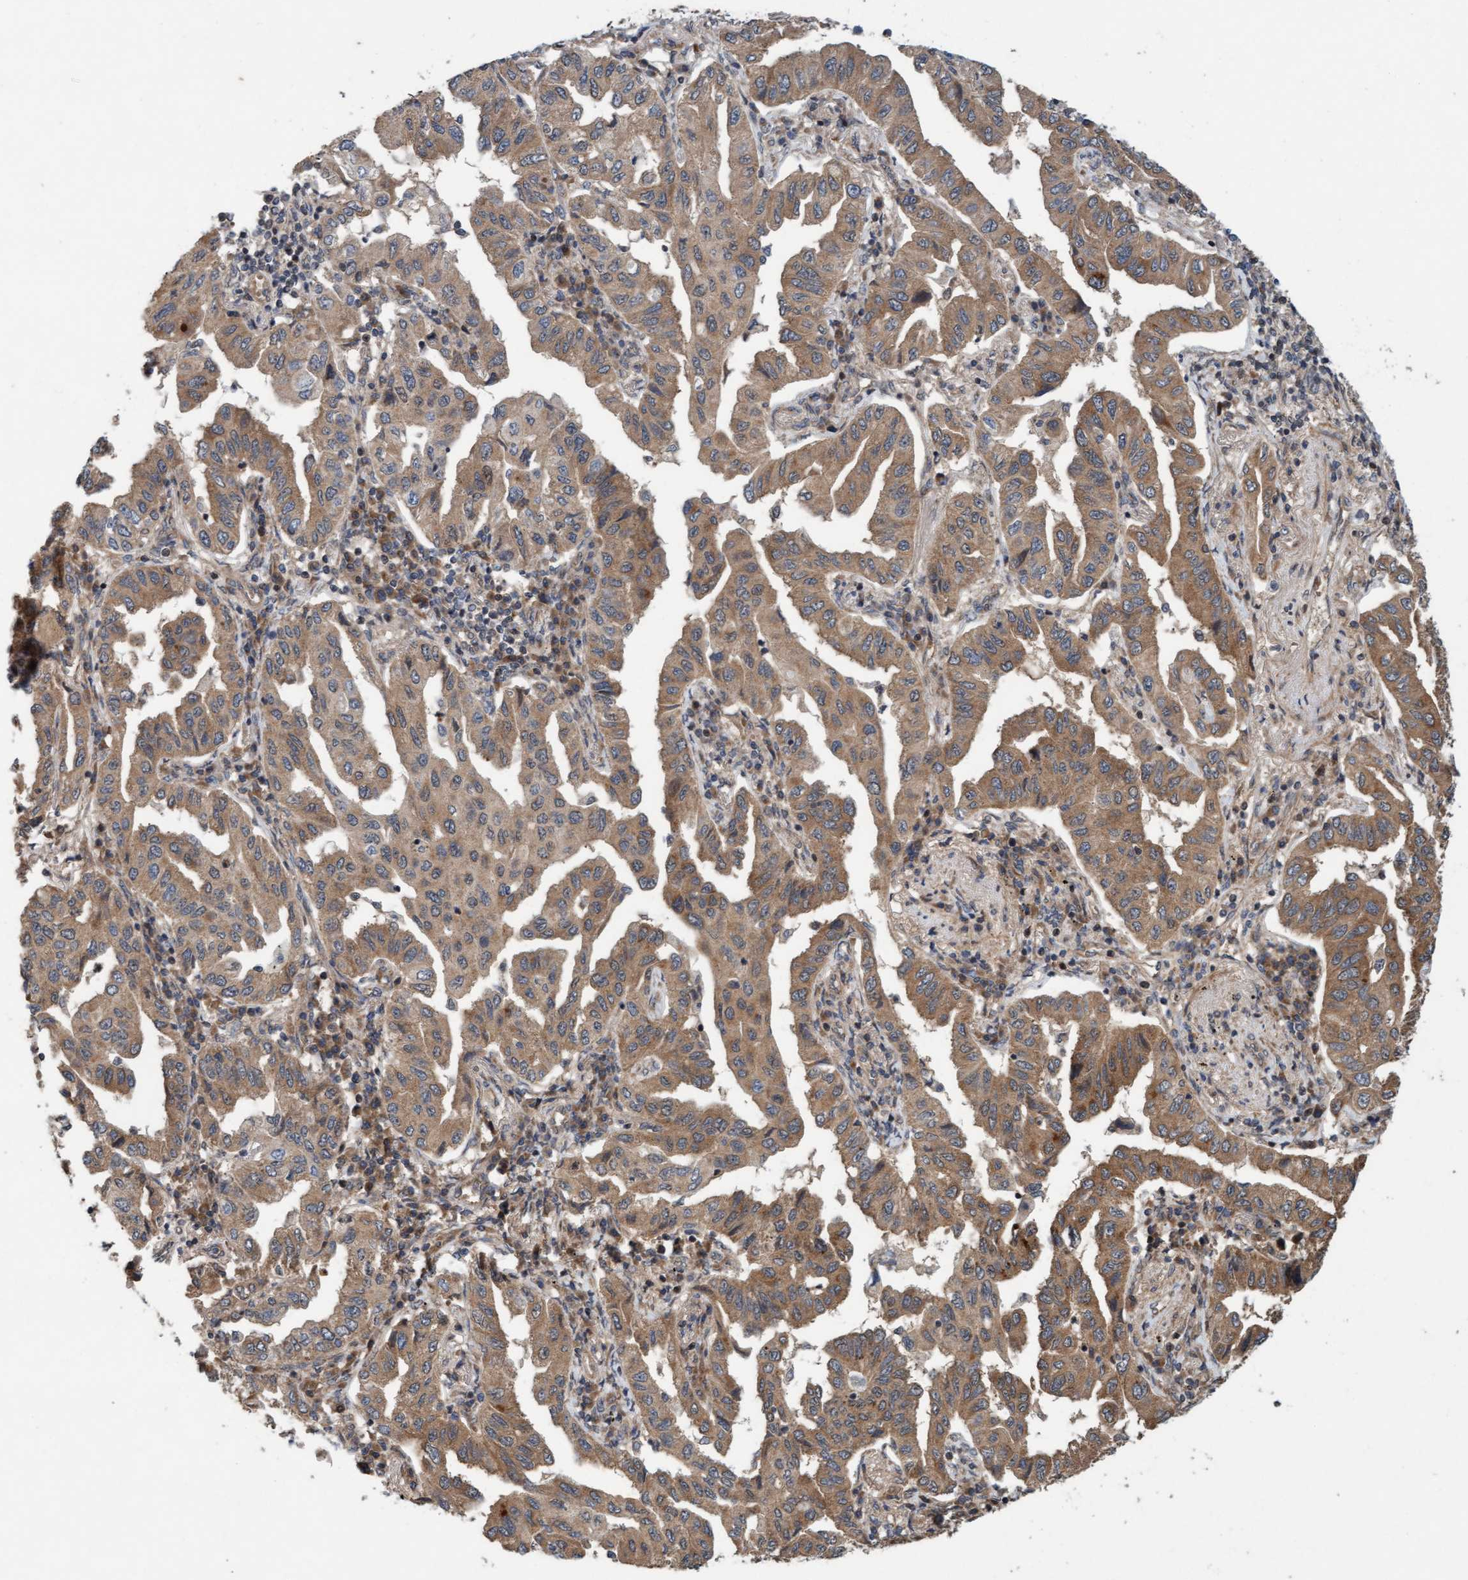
{"staining": {"intensity": "strong", "quantity": "25%-75%", "location": "cytoplasmic/membranous"}, "tissue": "lung cancer", "cell_type": "Tumor cells", "image_type": "cancer", "snomed": [{"axis": "morphology", "description": "Adenocarcinoma, NOS"}, {"axis": "topography", "description": "Lung"}], "caption": "Immunohistochemistry of human lung adenocarcinoma shows high levels of strong cytoplasmic/membranous positivity in about 25%-75% of tumor cells. The staining is performed using DAB brown chromogen to label protein expression. The nuclei are counter-stained blue using hematoxylin.", "gene": "MLXIP", "patient": {"sex": "female", "age": 65}}